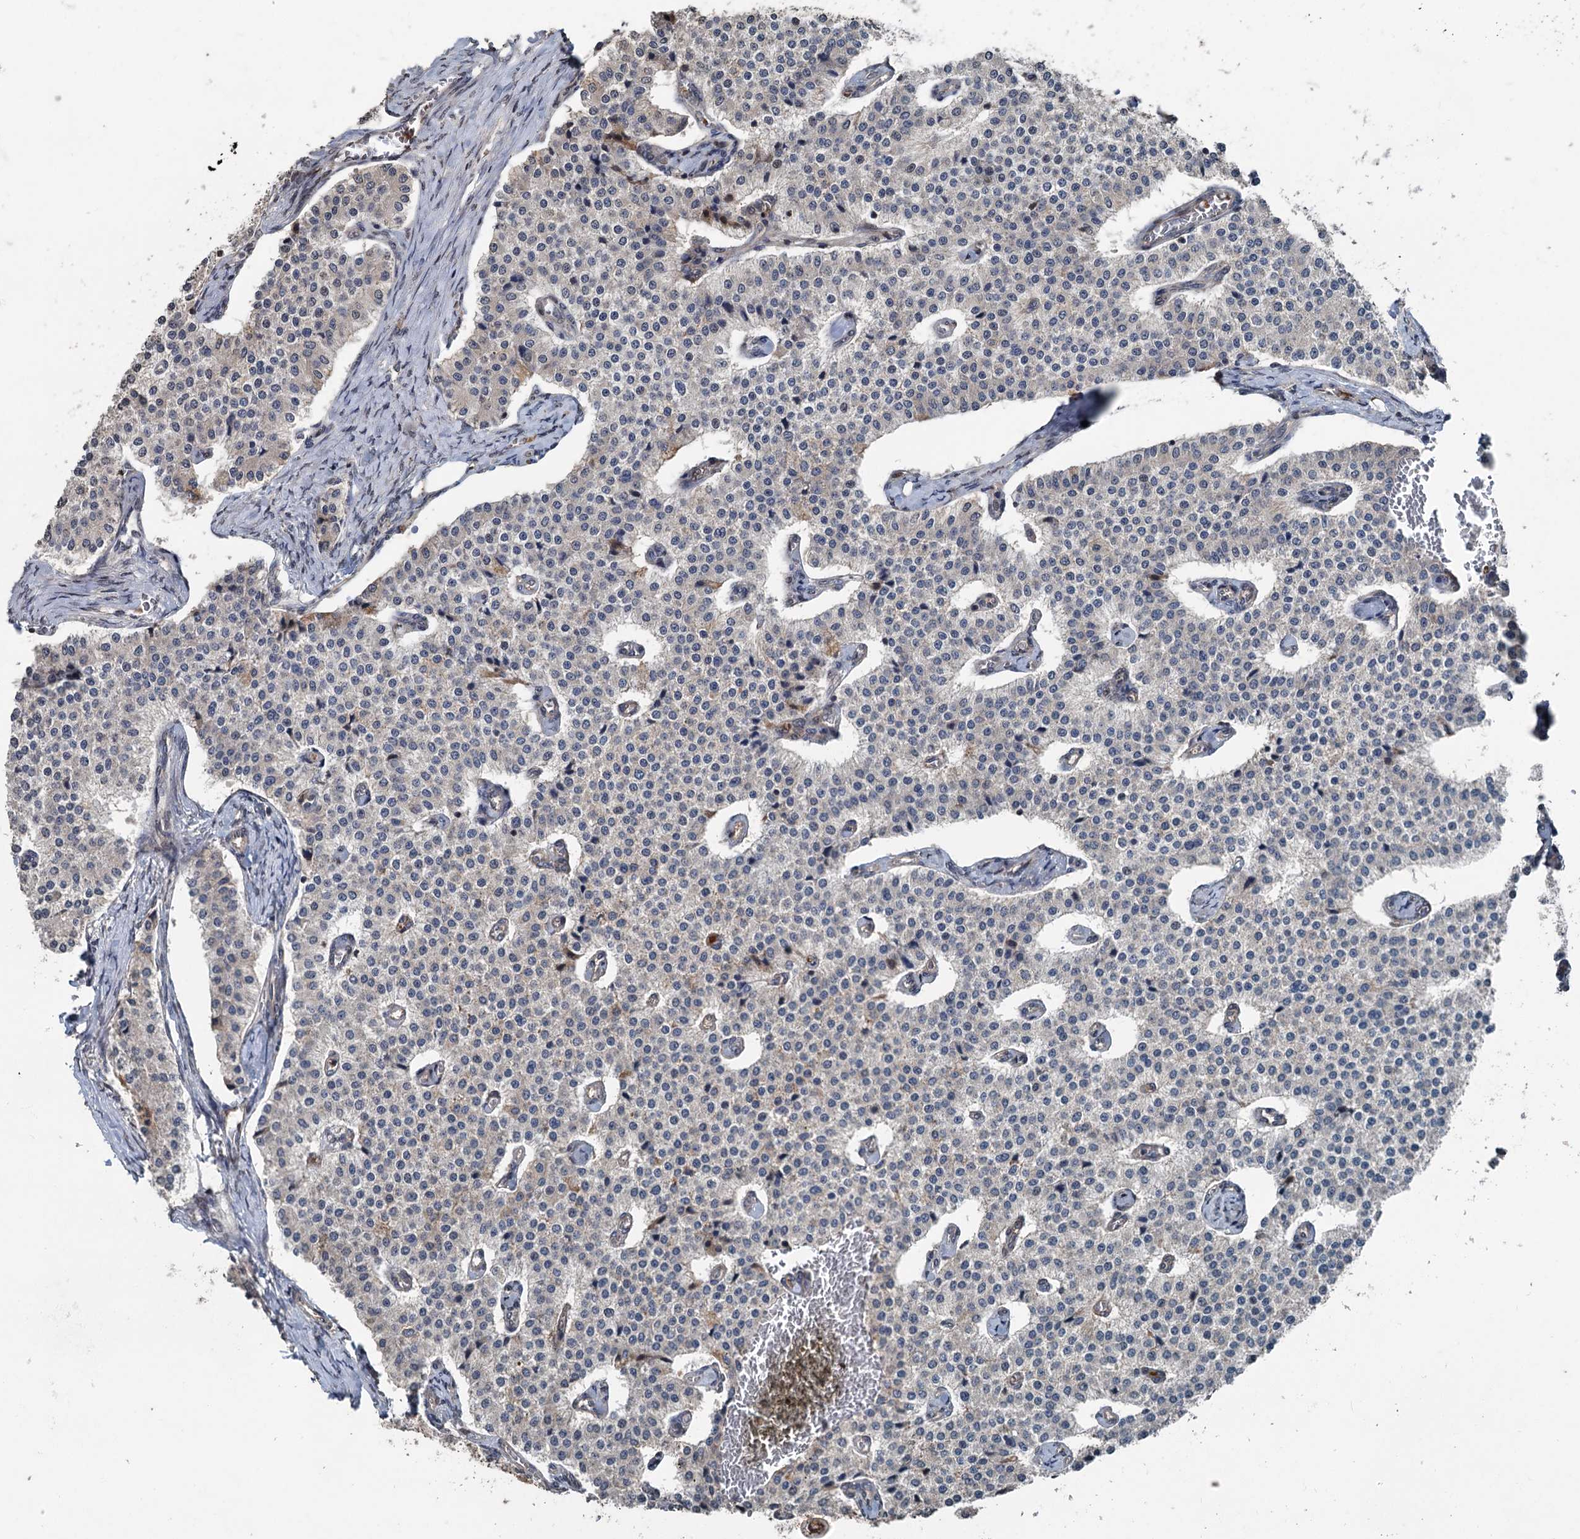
{"staining": {"intensity": "negative", "quantity": "none", "location": "none"}, "tissue": "carcinoid", "cell_type": "Tumor cells", "image_type": "cancer", "snomed": [{"axis": "morphology", "description": "Carcinoid, malignant, NOS"}, {"axis": "topography", "description": "Colon"}], "caption": "Photomicrograph shows no protein staining in tumor cells of carcinoid tissue.", "gene": "N4BP2L2", "patient": {"sex": "female", "age": 52}}